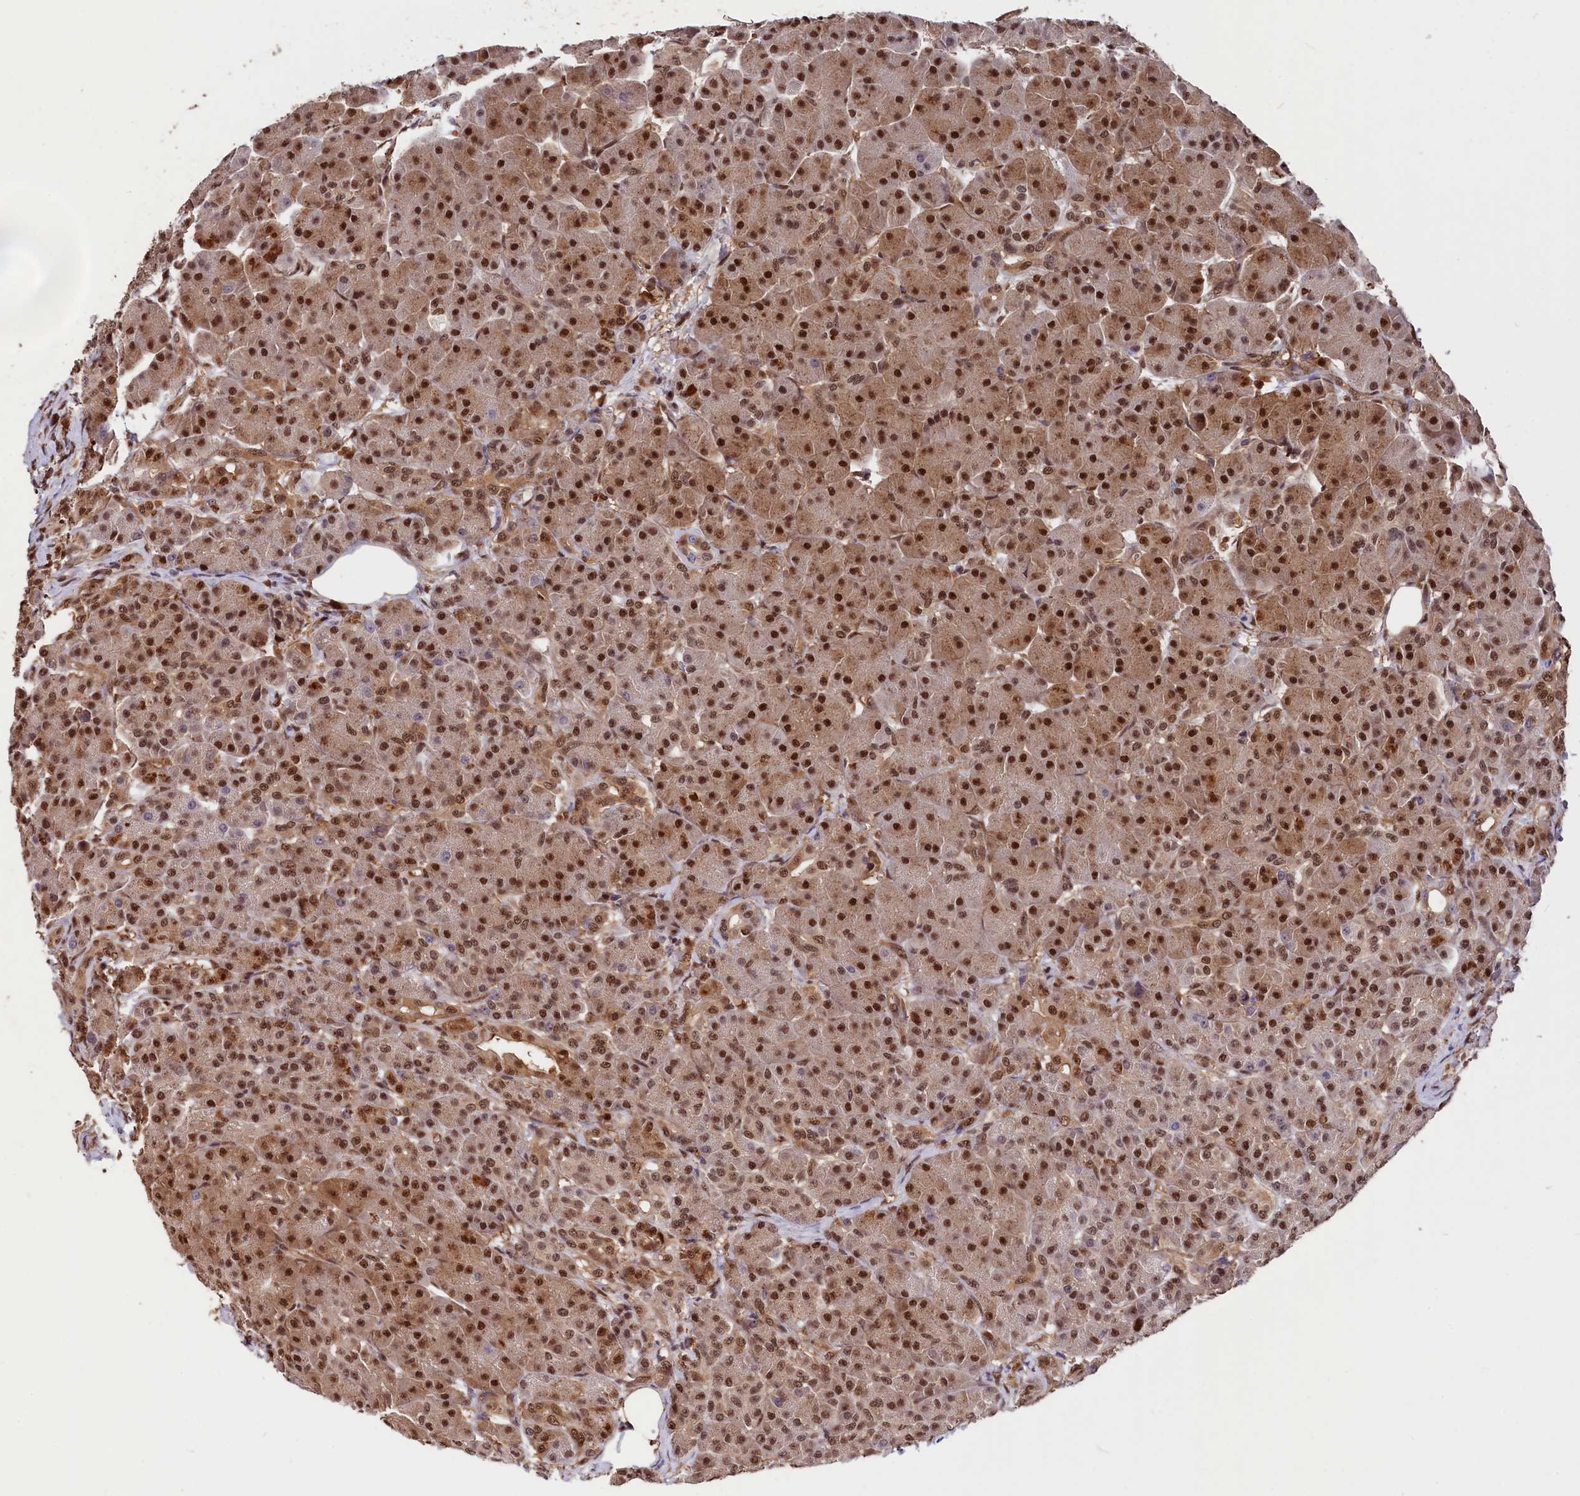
{"staining": {"intensity": "strong", "quantity": ">75%", "location": "cytoplasmic/membranous,nuclear"}, "tissue": "pancreas", "cell_type": "Exocrine glandular cells", "image_type": "normal", "snomed": [{"axis": "morphology", "description": "Normal tissue, NOS"}, {"axis": "topography", "description": "Pancreas"}], "caption": "Immunohistochemistry (IHC) (DAB) staining of benign human pancreas reveals strong cytoplasmic/membranous,nuclear protein expression in approximately >75% of exocrine glandular cells.", "gene": "ADRM1", "patient": {"sex": "male", "age": 63}}